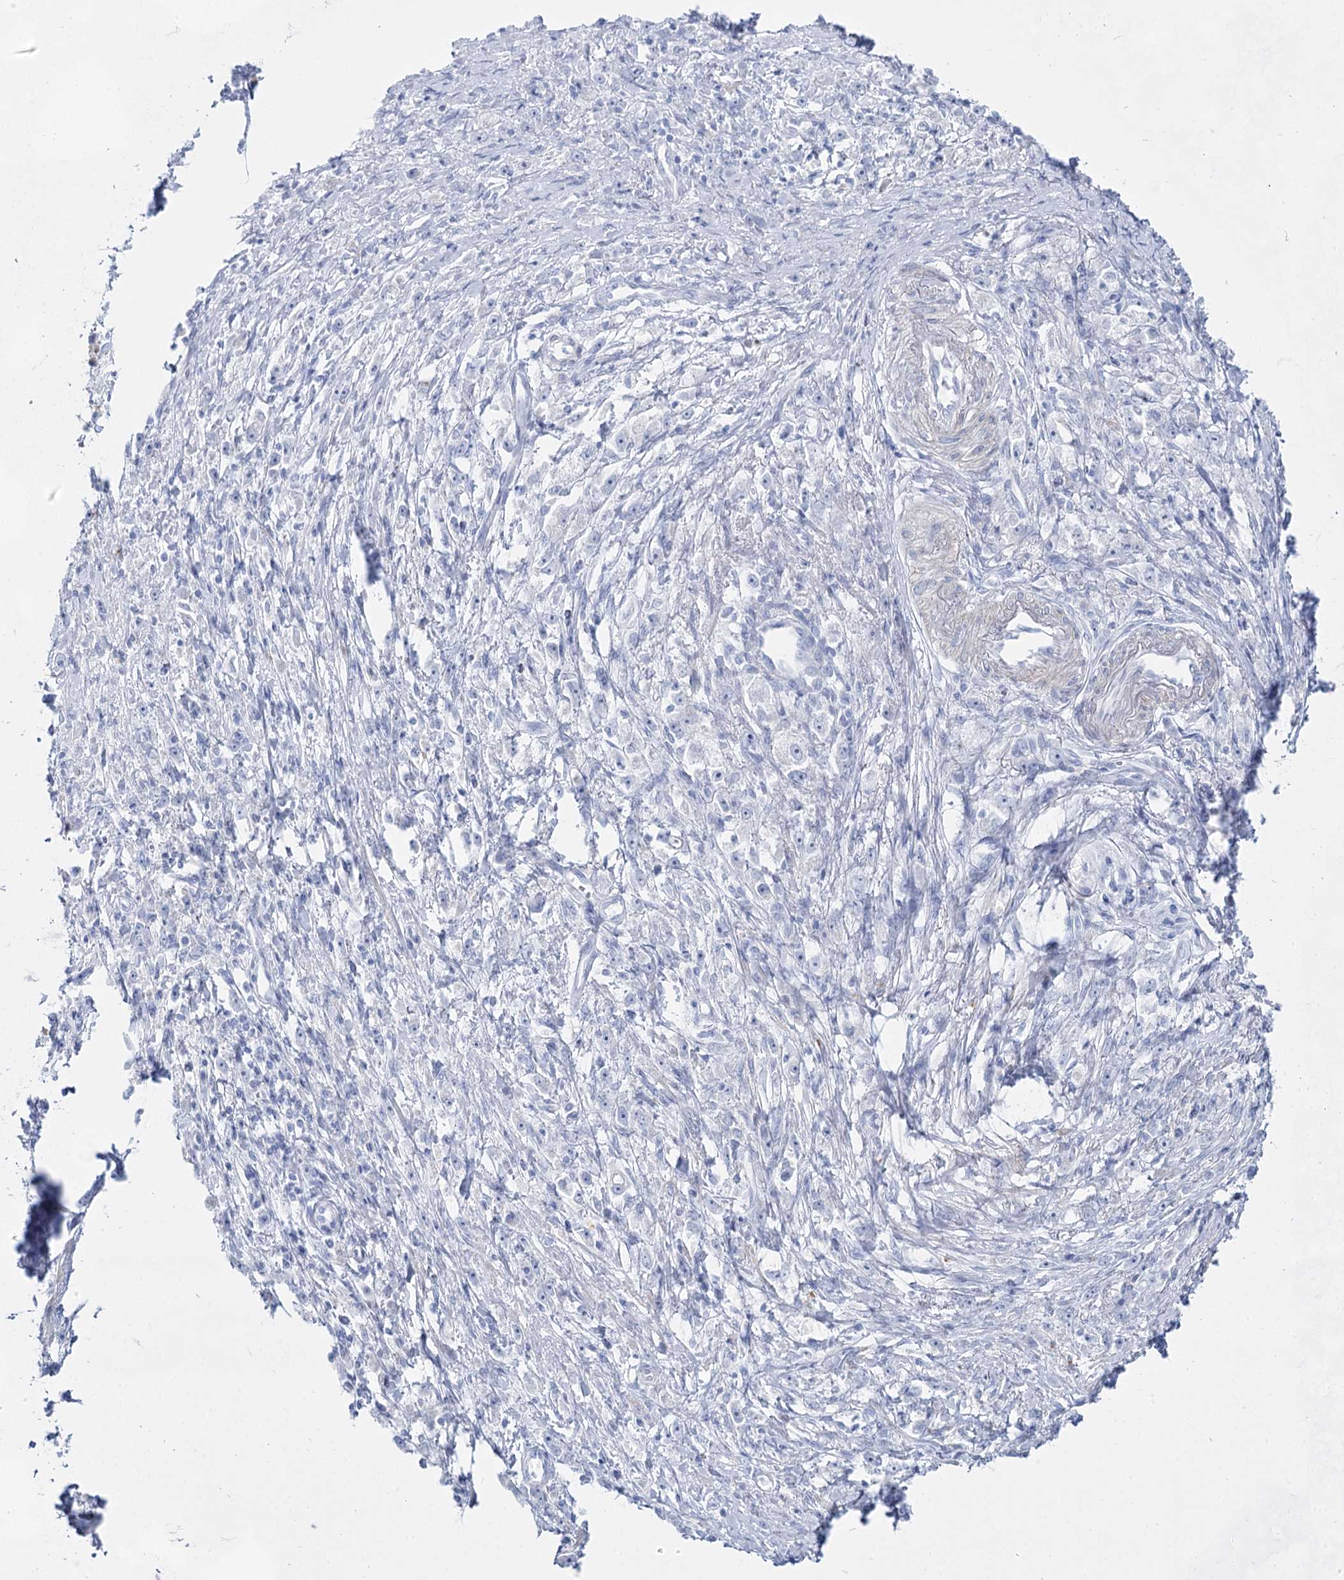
{"staining": {"intensity": "negative", "quantity": "none", "location": "none"}, "tissue": "stomach cancer", "cell_type": "Tumor cells", "image_type": "cancer", "snomed": [{"axis": "morphology", "description": "Adenocarcinoma, NOS"}, {"axis": "topography", "description": "Stomach"}], "caption": "Image shows no significant protein staining in tumor cells of stomach cancer (adenocarcinoma).", "gene": "ACRV1", "patient": {"sex": "female", "age": 59}}